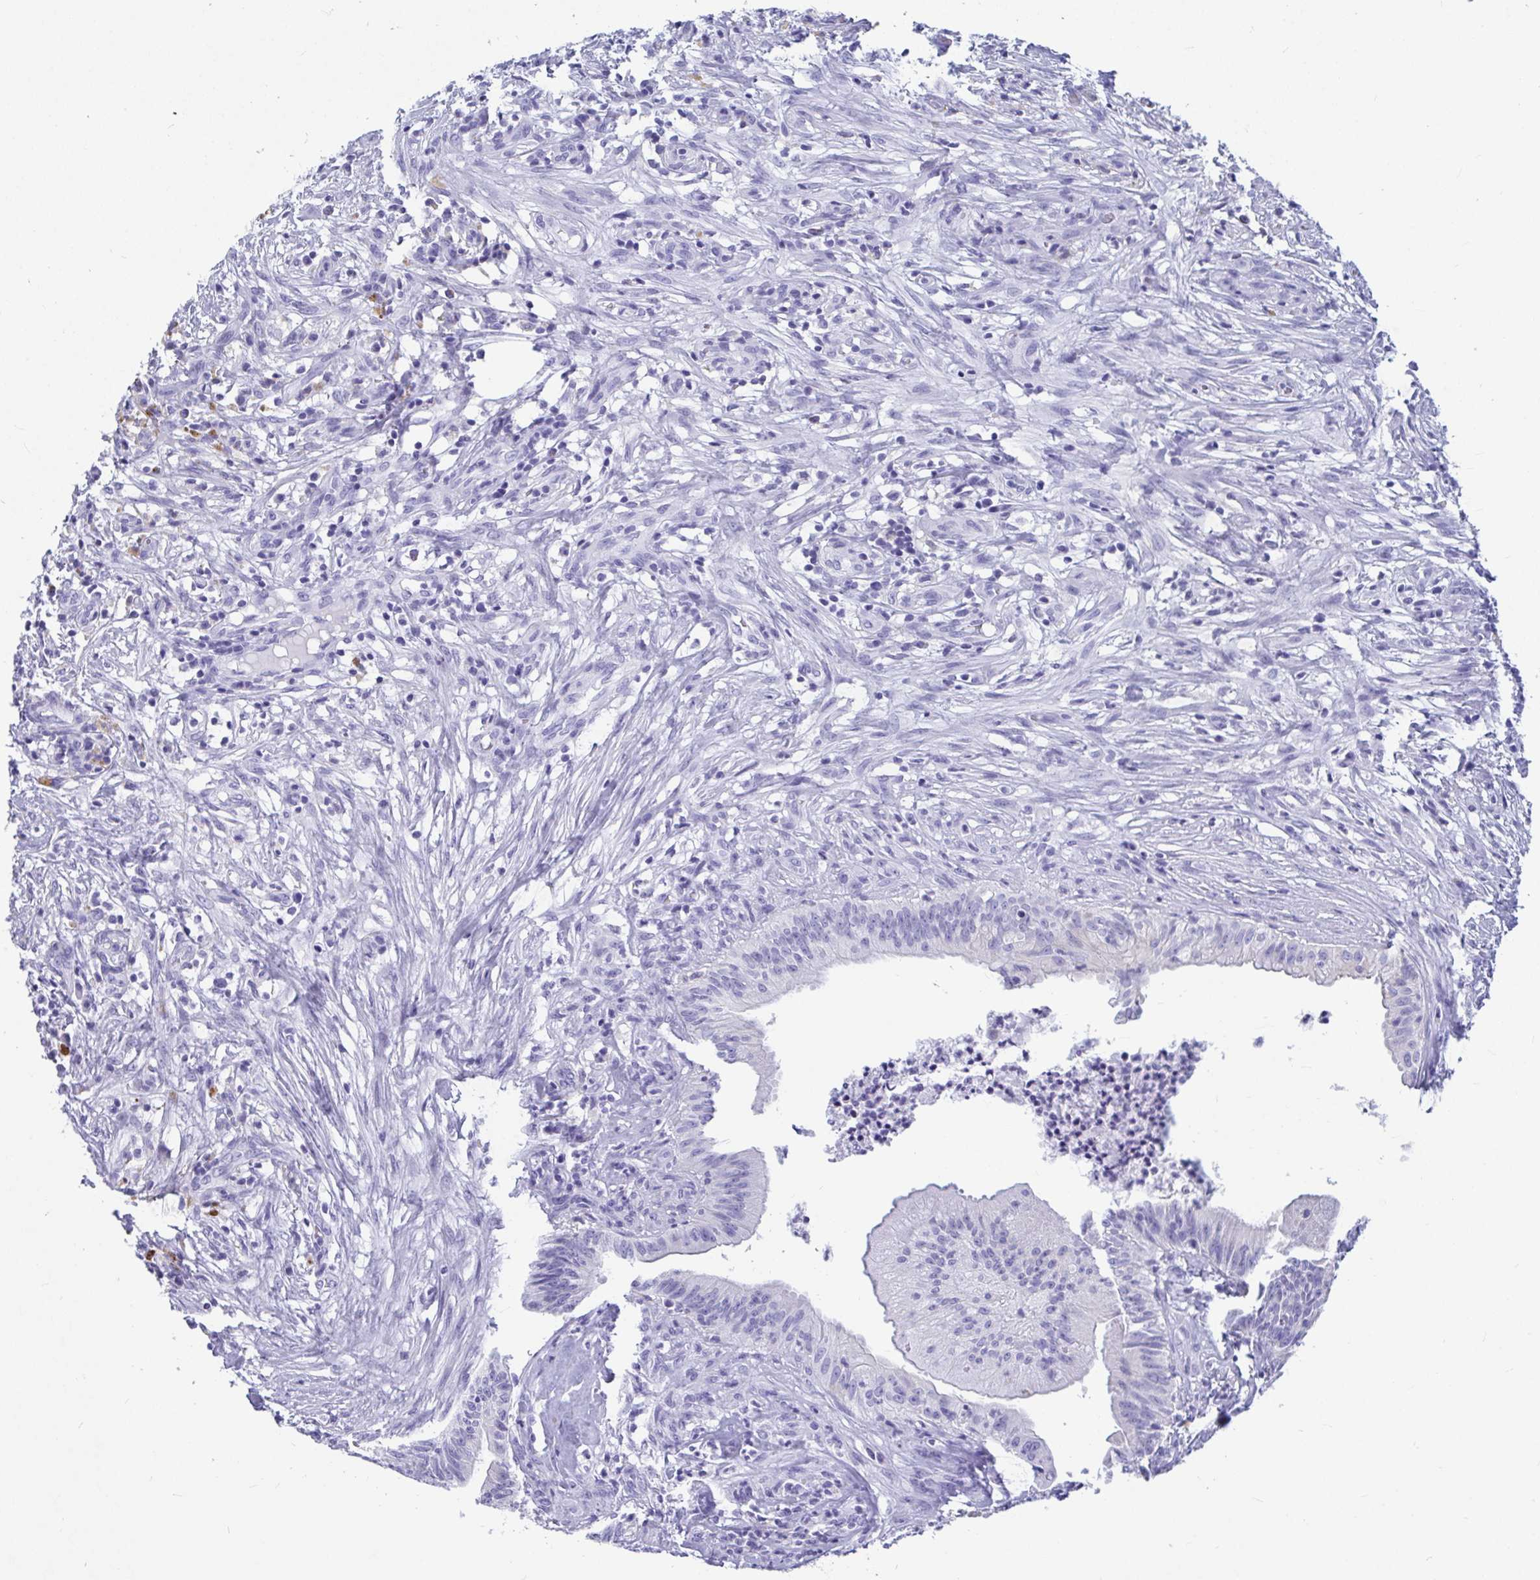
{"staining": {"intensity": "negative", "quantity": "none", "location": "none"}, "tissue": "head and neck cancer", "cell_type": "Tumor cells", "image_type": "cancer", "snomed": [{"axis": "morphology", "description": "Adenocarcinoma, NOS"}, {"axis": "topography", "description": "Head-Neck"}], "caption": "Immunohistochemistry (IHC) micrograph of head and neck adenocarcinoma stained for a protein (brown), which reveals no positivity in tumor cells.", "gene": "OR5J2", "patient": {"sex": "male", "age": 44}}